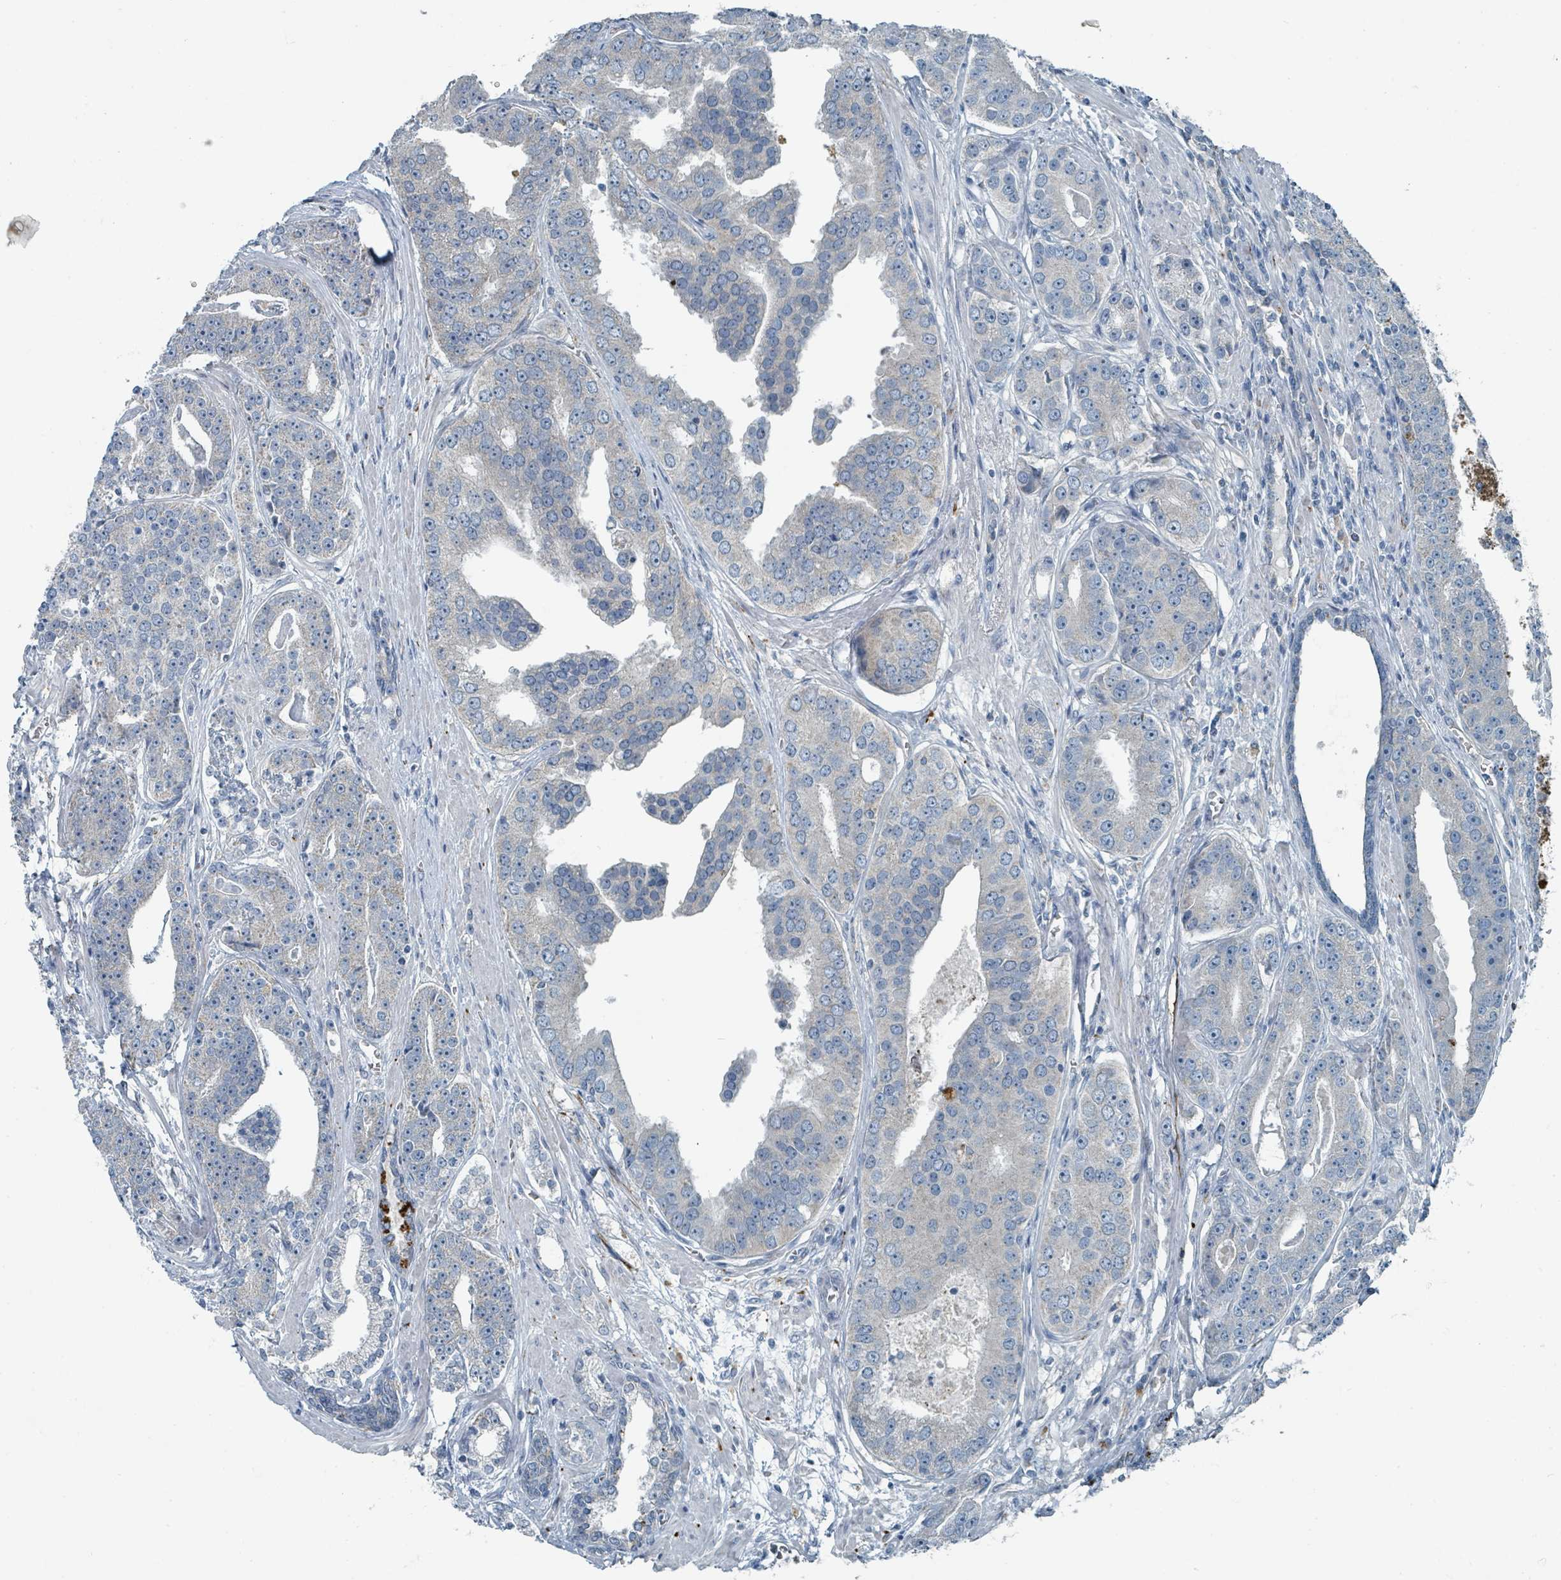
{"staining": {"intensity": "negative", "quantity": "none", "location": "none"}, "tissue": "prostate cancer", "cell_type": "Tumor cells", "image_type": "cancer", "snomed": [{"axis": "morphology", "description": "Adenocarcinoma, High grade"}, {"axis": "topography", "description": "Prostate"}], "caption": "Prostate adenocarcinoma (high-grade) was stained to show a protein in brown. There is no significant positivity in tumor cells.", "gene": "RASA4", "patient": {"sex": "male", "age": 71}}